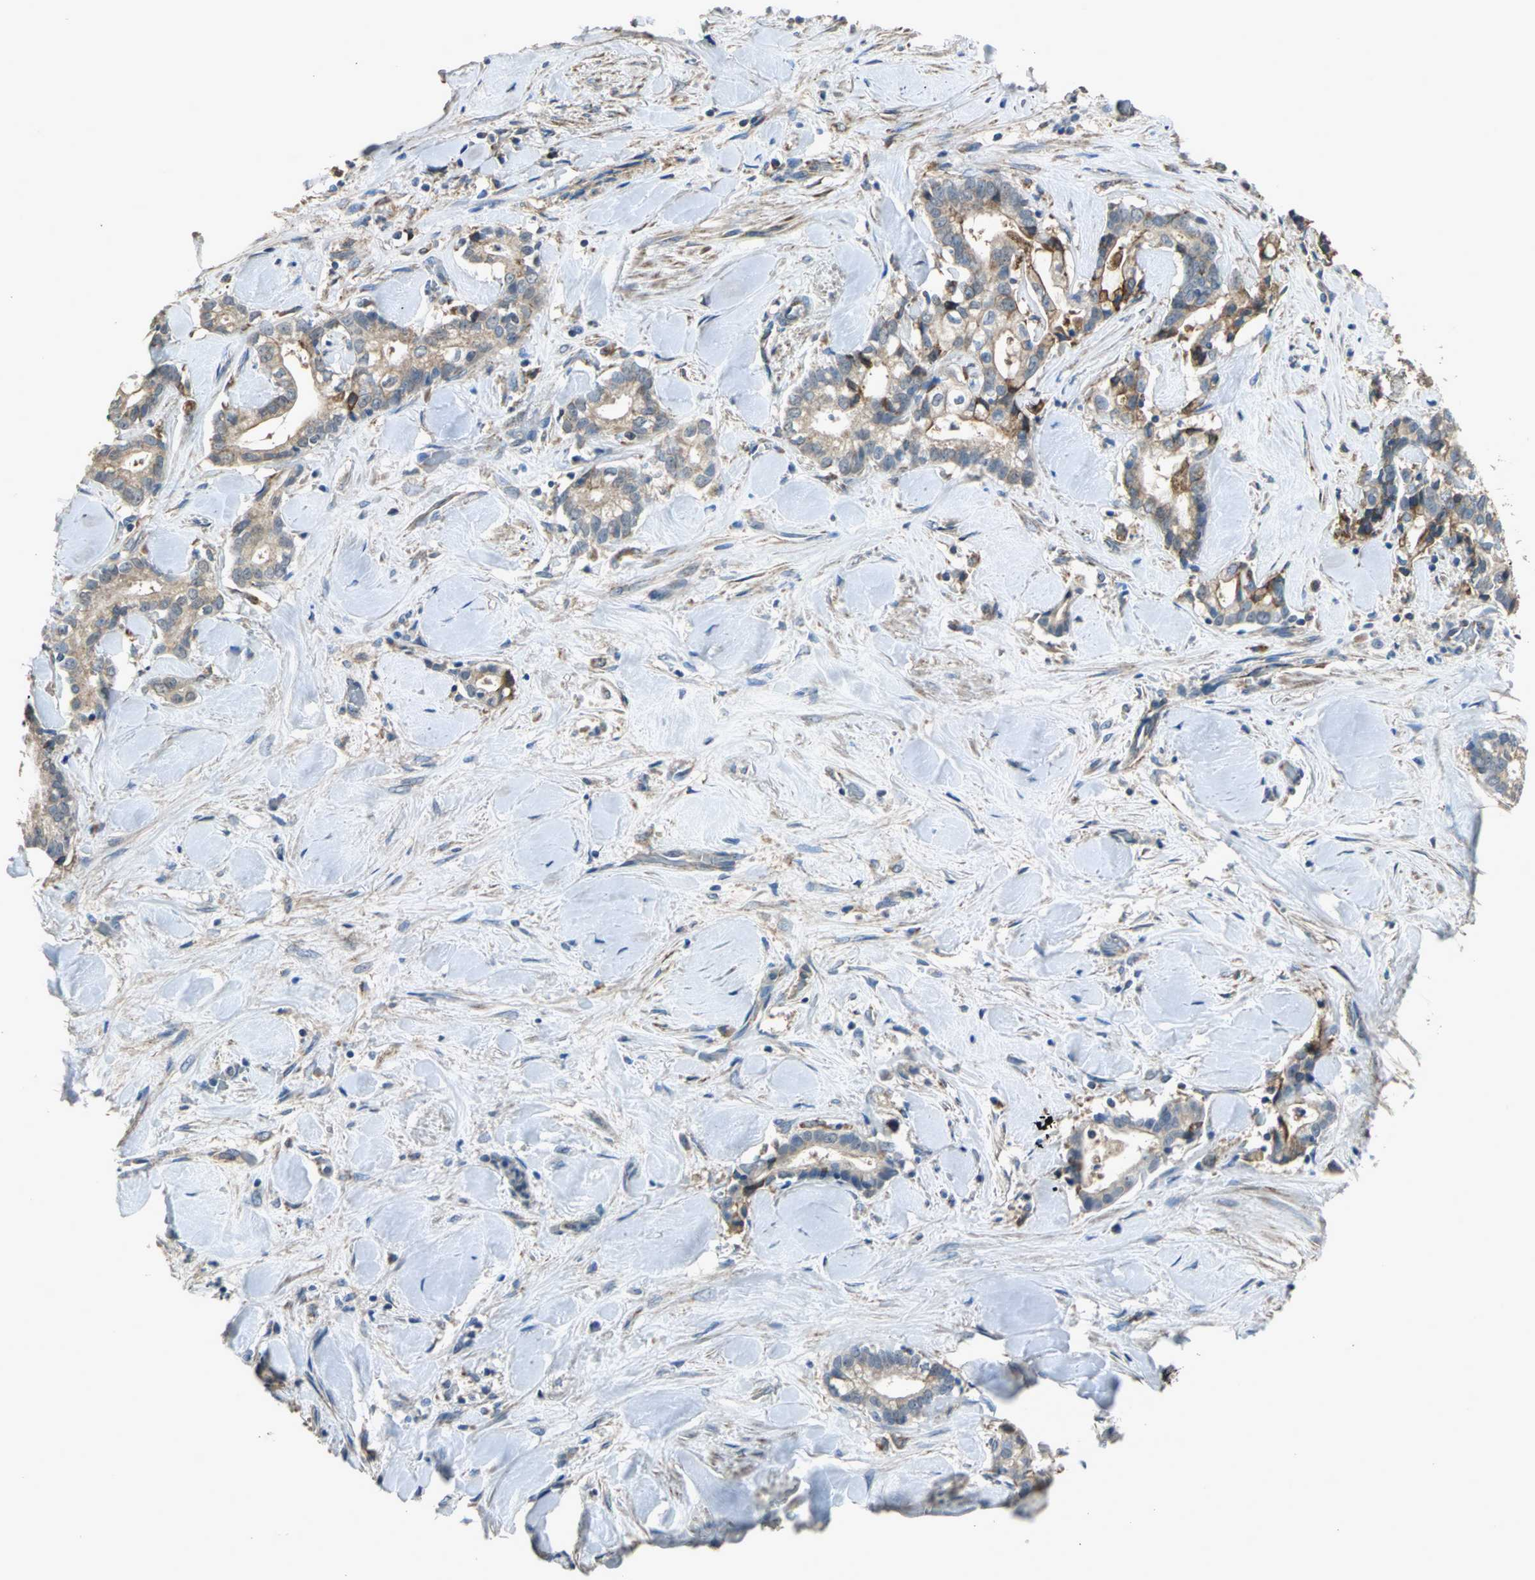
{"staining": {"intensity": "moderate", "quantity": ">75%", "location": "cytoplasmic/membranous"}, "tissue": "liver cancer", "cell_type": "Tumor cells", "image_type": "cancer", "snomed": [{"axis": "morphology", "description": "Cholangiocarcinoma"}, {"axis": "topography", "description": "Liver"}], "caption": "Cholangiocarcinoma (liver) stained with immunohistochemistry demonstrates moderate cytoplasmic/membranous expression in about >75% of tumor cells.", "gene": "NDUFB5", "patient": {"sex": "male", "age": 57}}